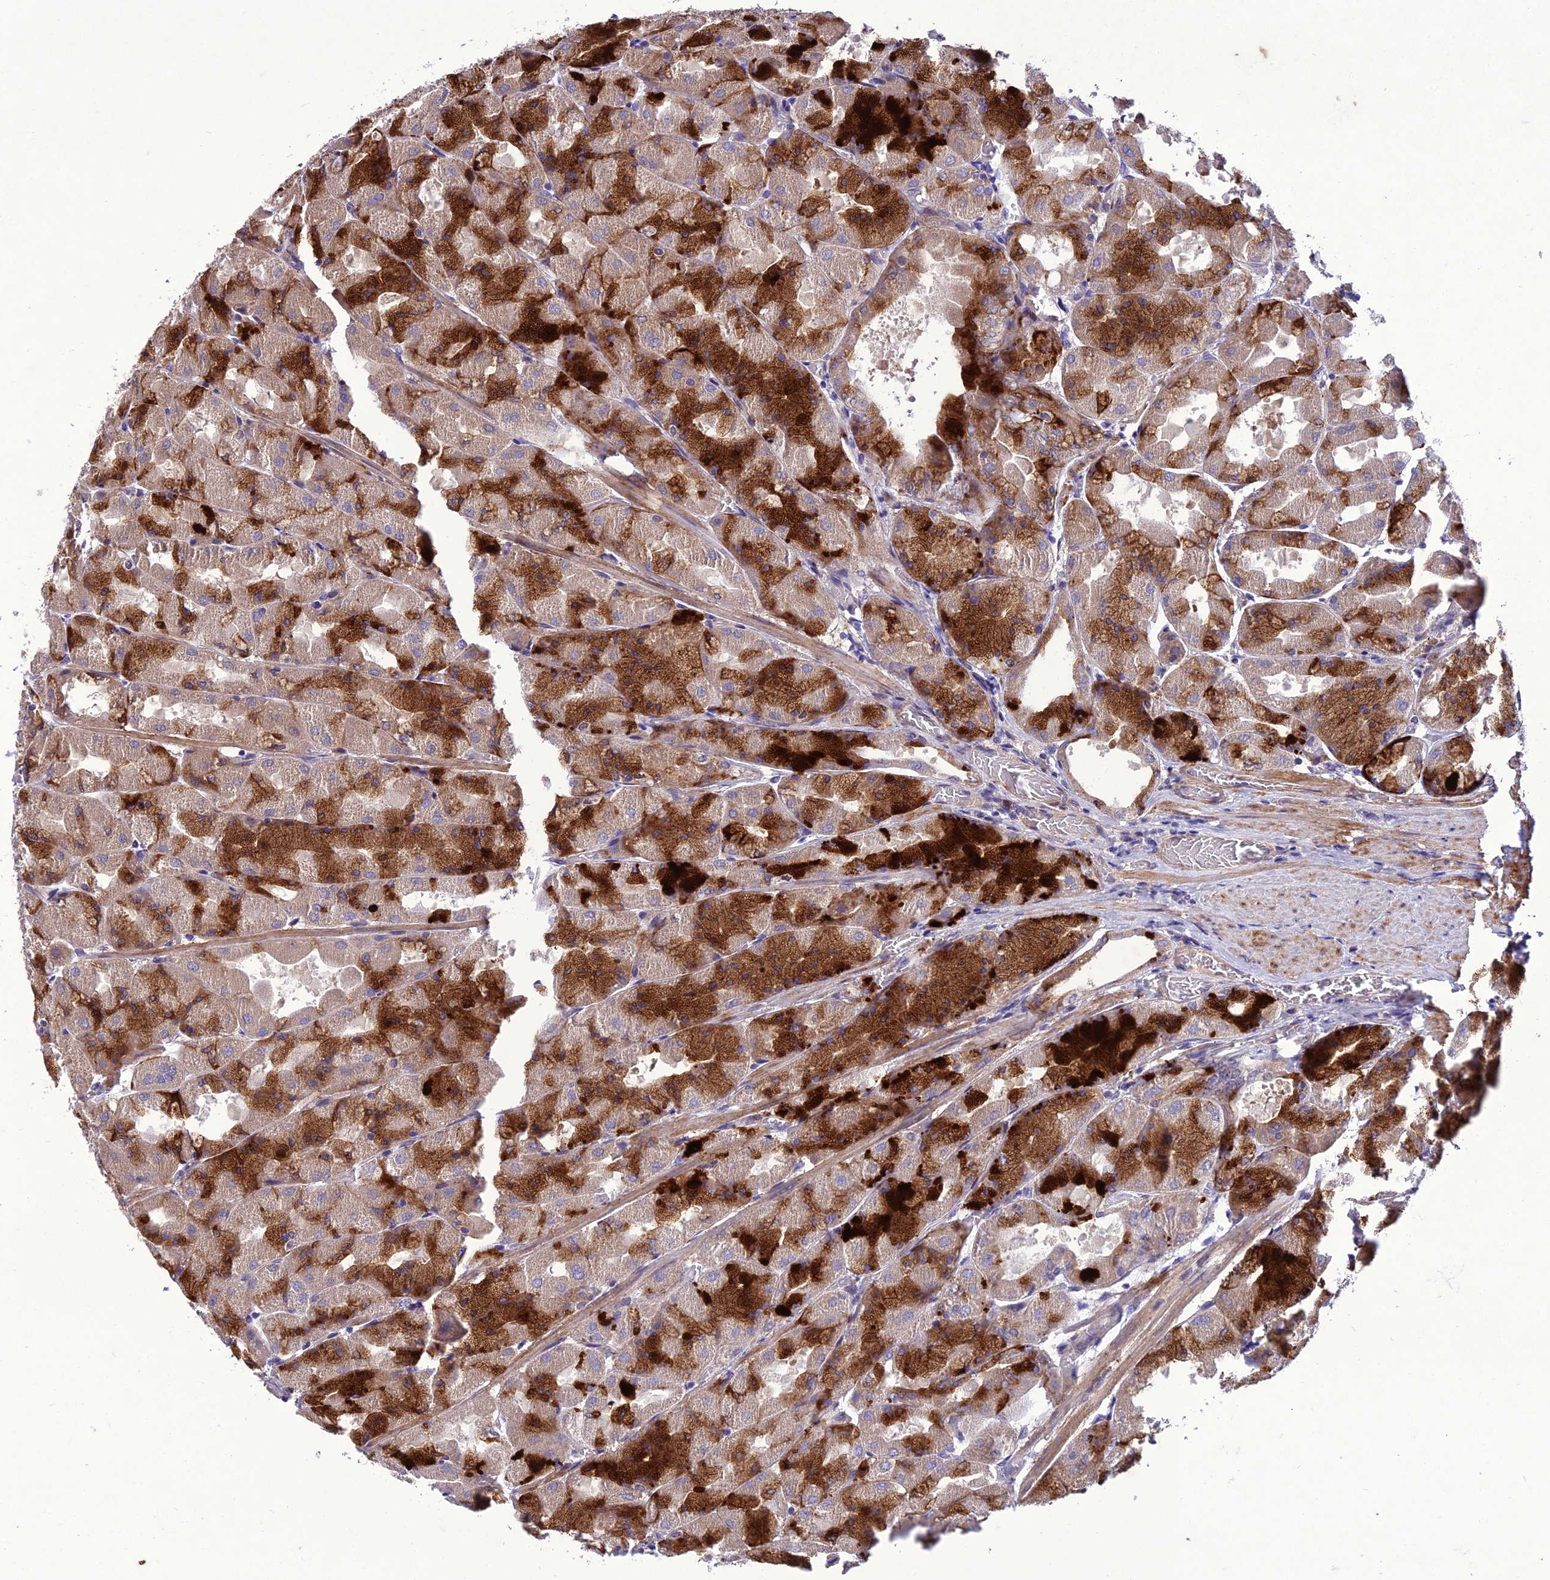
{"staining": {"intensity": "strong", "quantity": "25%-75%", "location": "cytoplasmic/membranous,nuclear"}, "tissue": "stomach", "cell_type": "Glandular cells", "image_type": "normal", "snomed": [{"axis": "morphology", "description": "Normal tissue, NOS"}, {"axis": "topography", "description": "Stomach"}], "caption": "Protein positivity by immunohistochemistry shows strong cytoplasmic/membranous,nuclear expression in about 25%-75% of glandular cells in normal stomach. (DAB (3,3'-diaminobenzidine) IHC with brightfield microscopy, high magnification).", "gene": "GAB4", "patient": {"sex": "female", "age": 61}}